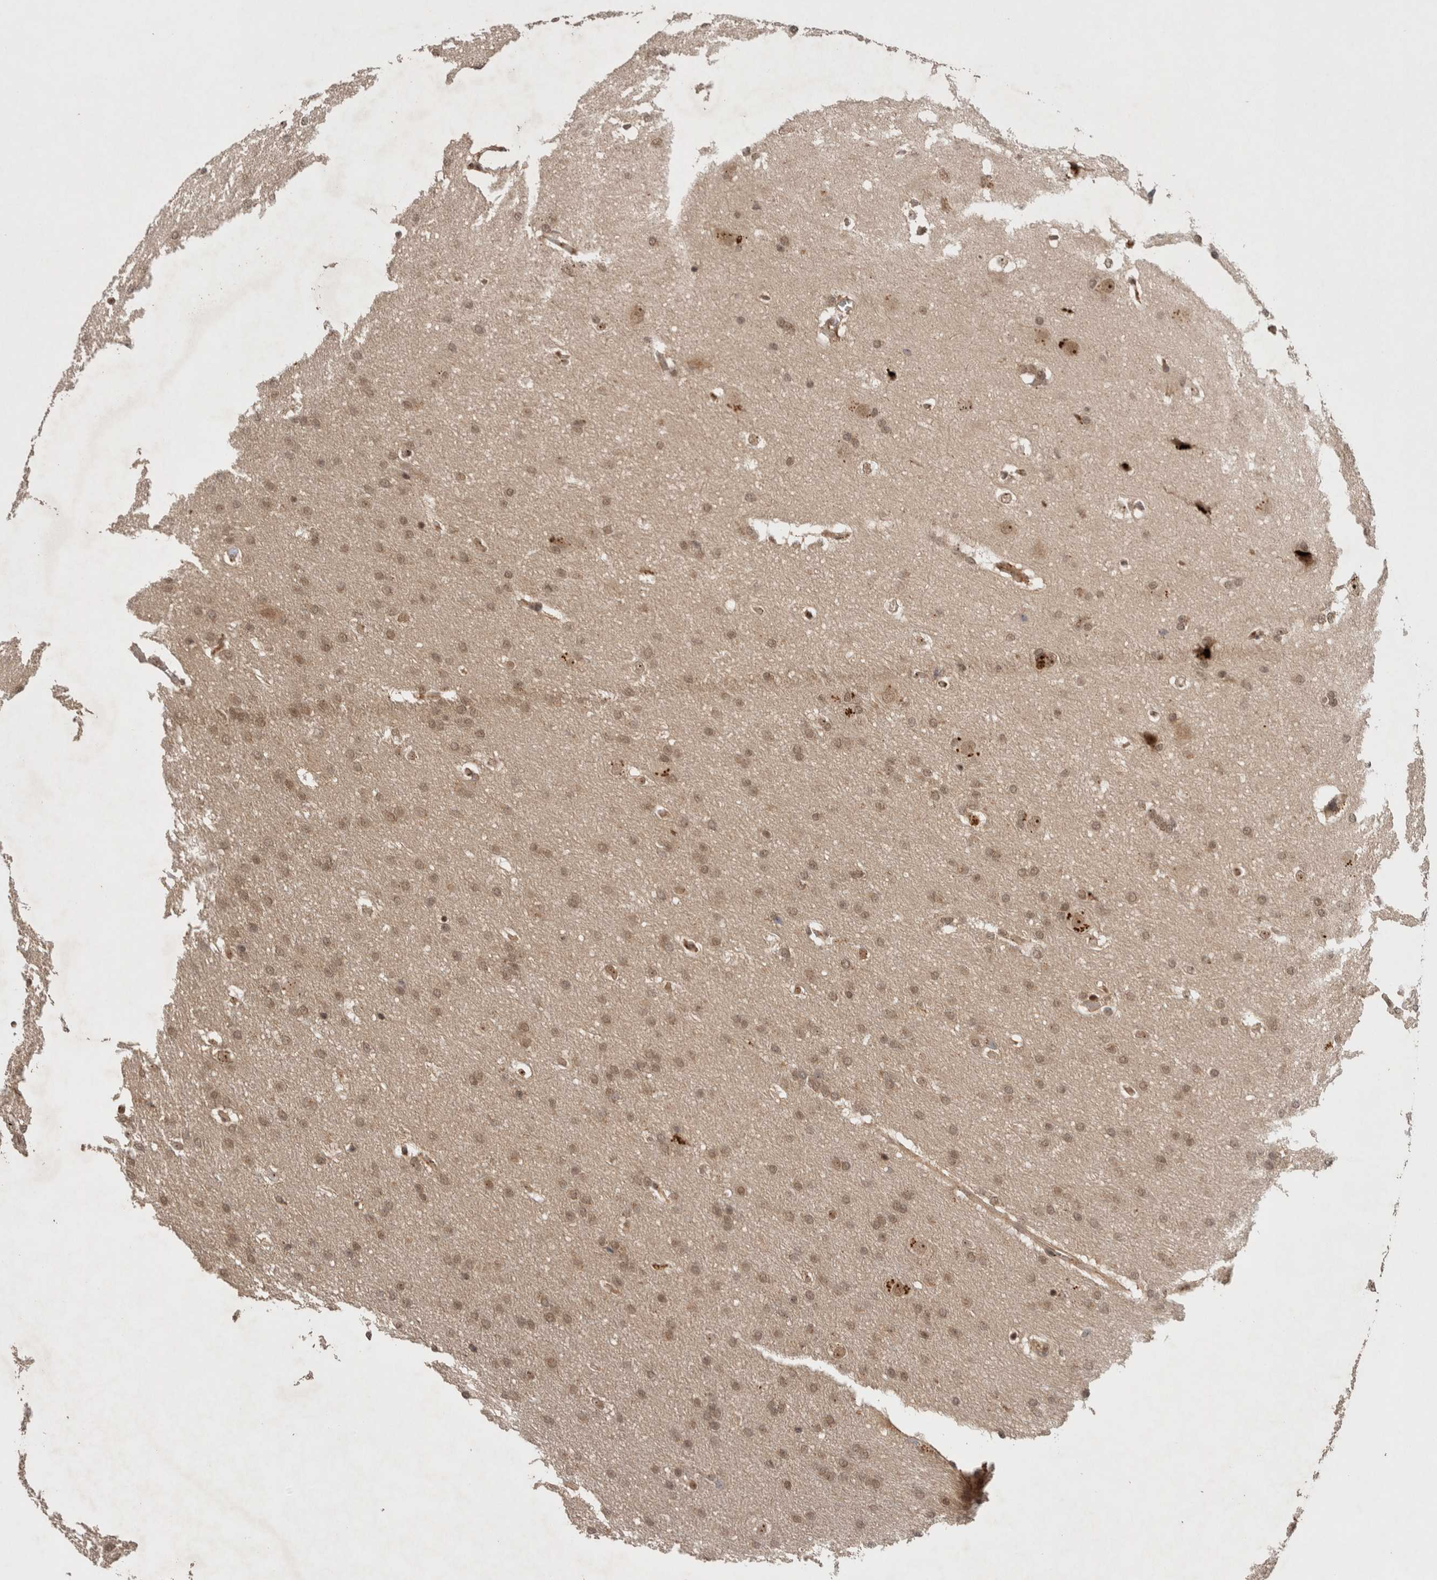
{"staining": {"intensity": "weak", "quantity": ">75%", "location": "nuclear"}, "tissue": "glioma", "cell_type": "Tumor cells", "image_type": "cancer", "snomed": [{"axis": "morphology", "description": "Glioma, malignant, Low grade"}, {"axis": "topography", "description": "Brain"}], "caption": "About >75% of tumor cells in human malignant low-grade glioma display weak nuclear protein expression as visualized by brown immunohistochemical staining.", "gene": "MPHOSPH6", "patient": {"sex": "female", "age": 37}}